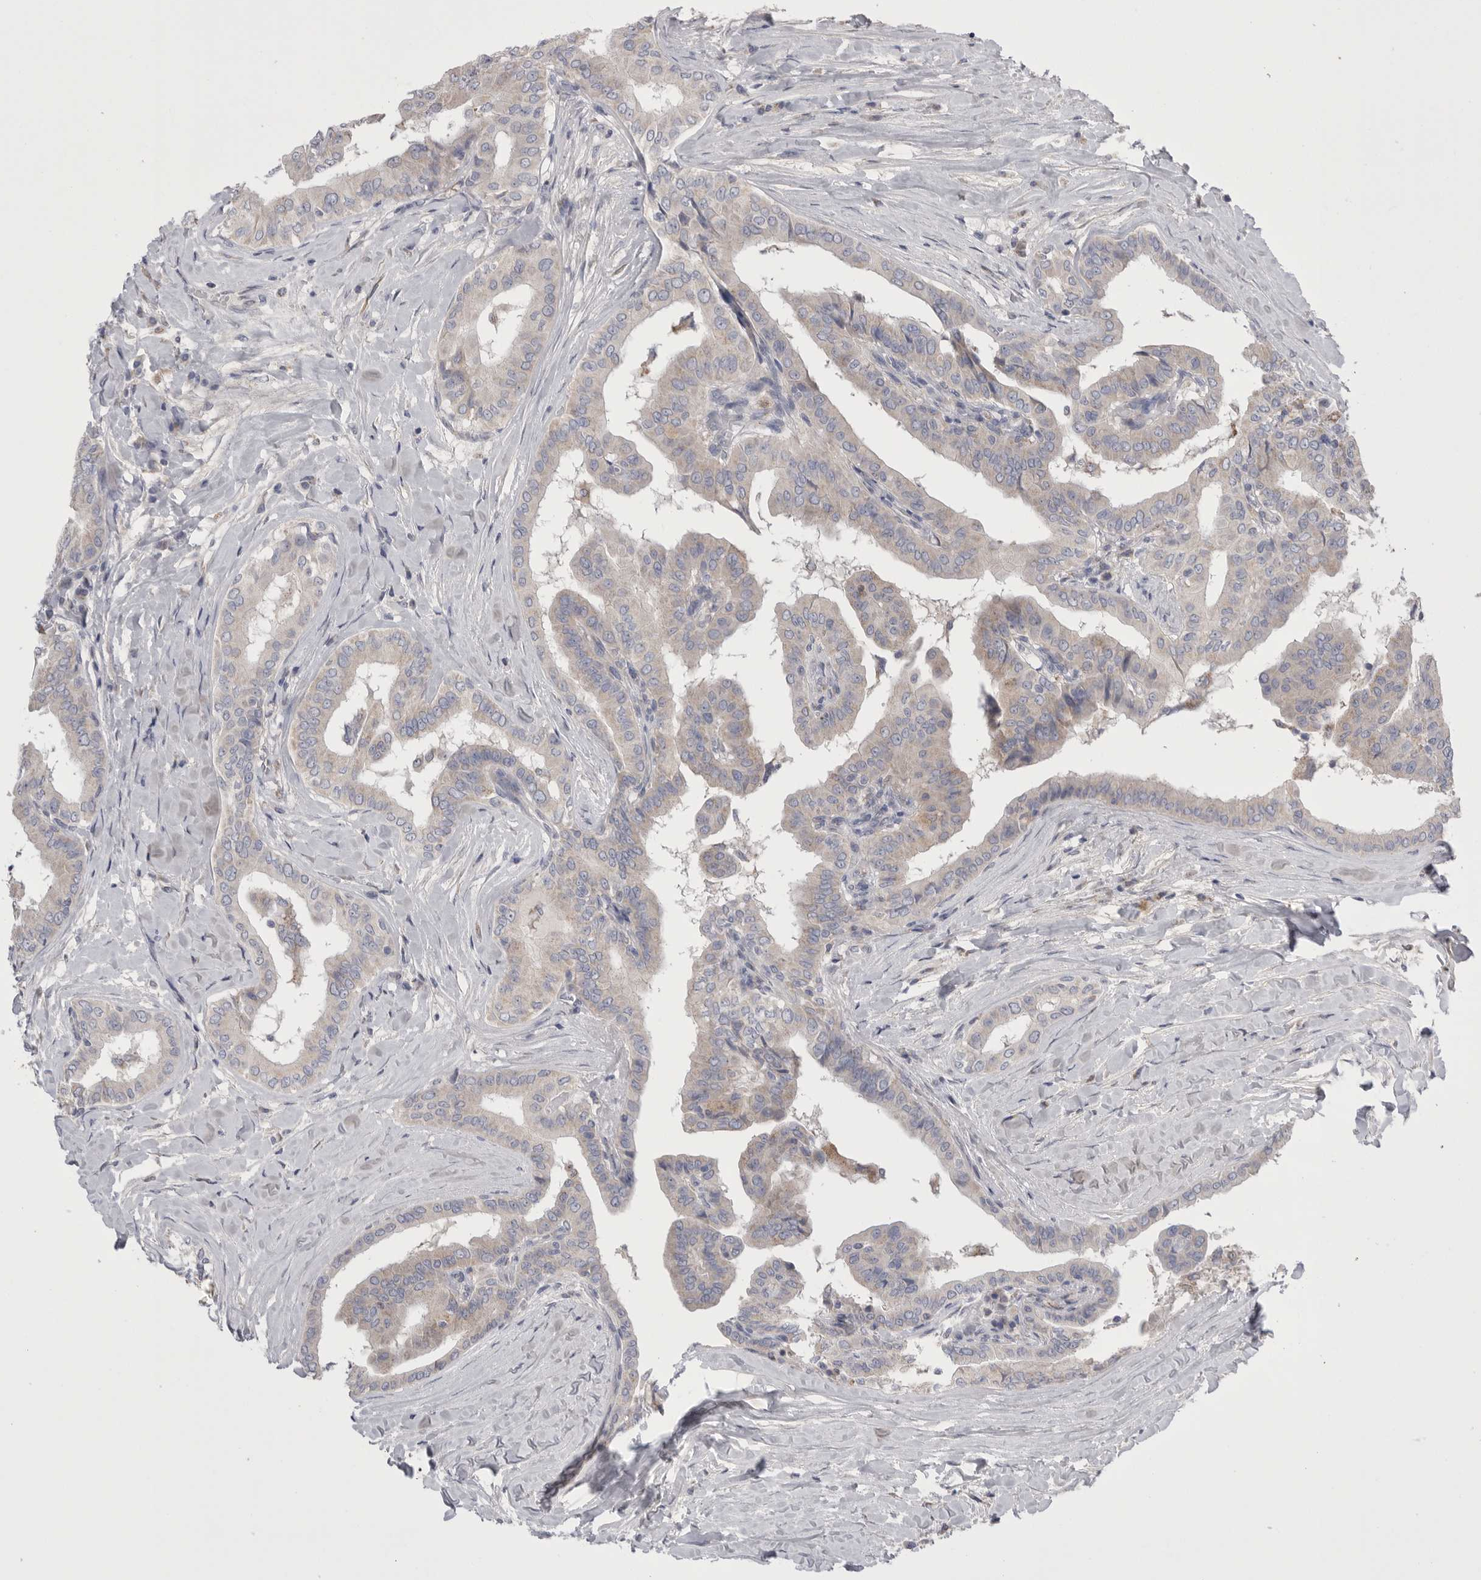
{"staining": {"intensity": "negative", "quantity": "none", "location": "none"}, "tissue": "thyroid cancer", "cell_type": "Tumor cells", "image_type": "cancer", "snomed": [{"axis": "morphology", "description": "Papillary adenocarcinoma, NOS"}, {"axis": "topography", "description": "Thyroid gland"}], "caption": "Thyroid cancer (papillary adenocarcinoma) stained for a protein using immunohistochemistry reveals no positivity tumor cells.", "gene": "CCDC126", "patient": {"sex": "male", "age": 33}}